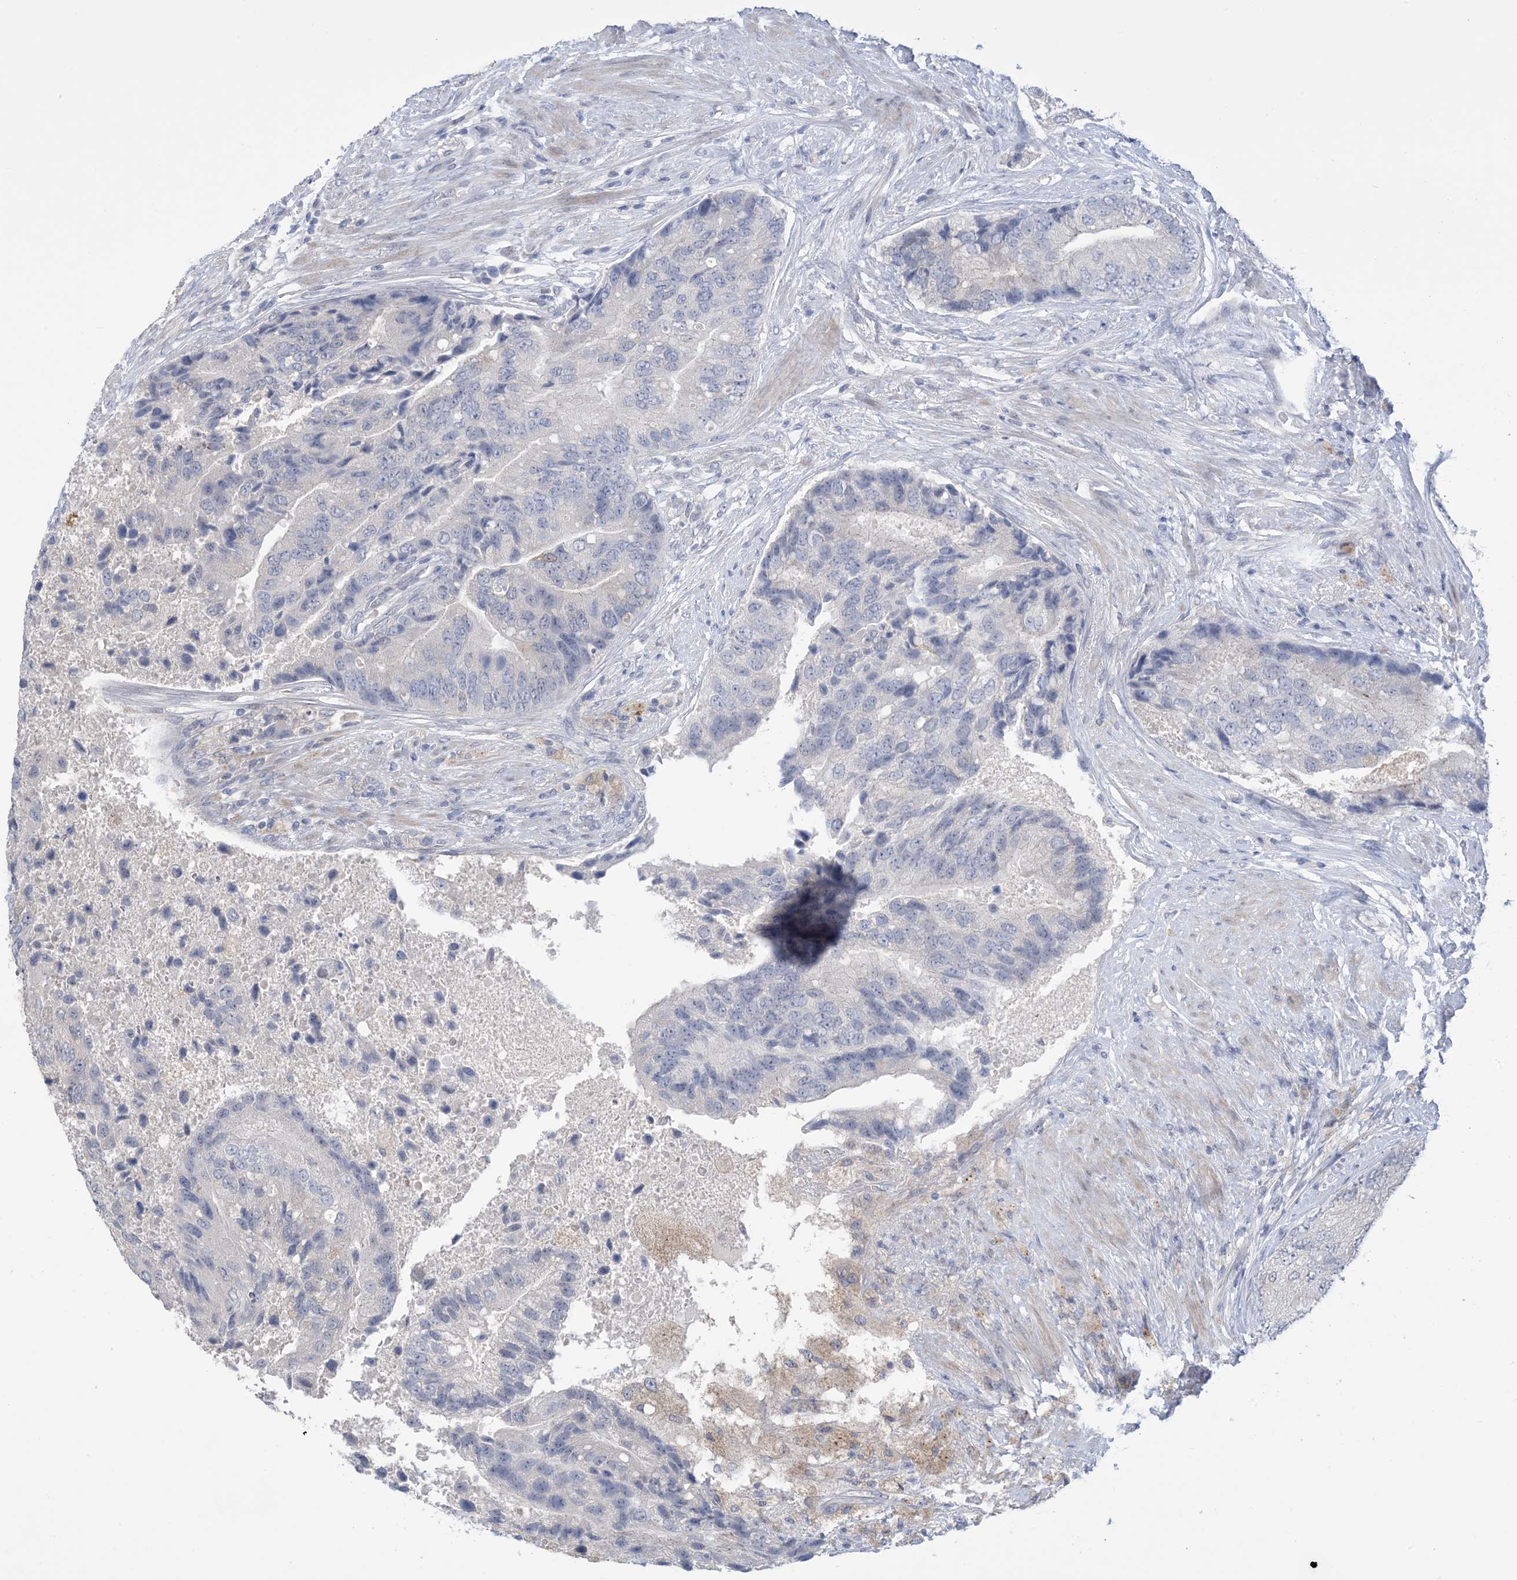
{"staining": {"intensity": "negative", "quantity": "none", "location": "none"}, "tissue": "prostate cancer", "cell_type": "Tumor cells", "image_type": "cancer", "snomed": [{"axis": "morphology", "description": "Adenocarcinoma, High grade"}, {"axis": "topography", "description": "Prostate"}], "caption": "The histopathology image exhibits no significant staining in tumor cells of high-grade adenocarcinoma (prostate).", "gene": "TTYH1", "patient": {"sex": "male", "age": 70}}